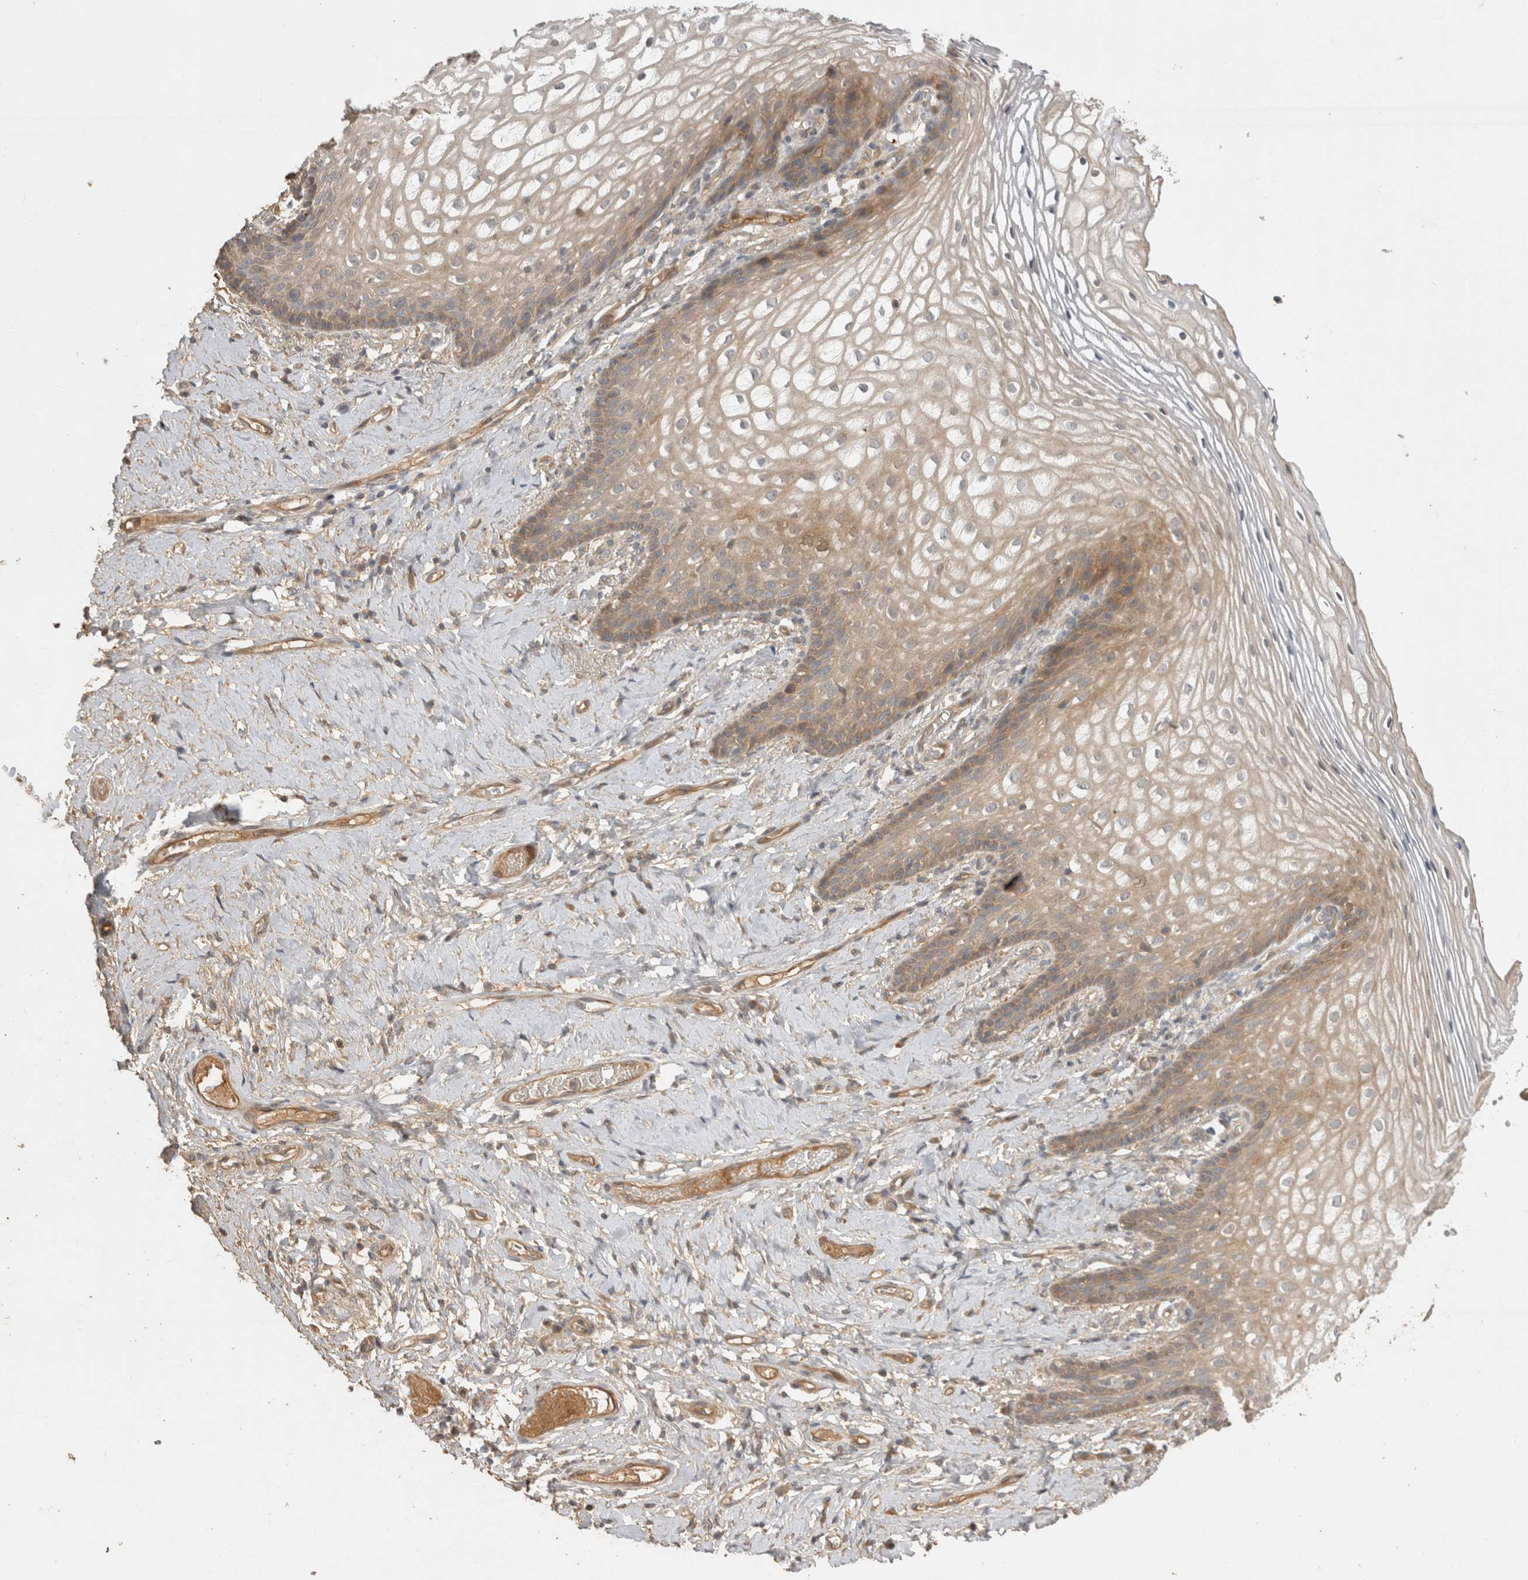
{"staining": {"intensity": "weak", "quantity": "<25%", "location": "cytoplasmic/membranous"}, "tissue": "vagina", "cell_type": "Squamous epithelial cells", "image_type": "normal", "snomed": [{"axis": "morphology", "description": "Normal tissue, NOS"}, {"axis": "topography", "description": "Vagina"}], "caption": "The image shows no significant expression in squamous epithelial cells of vagina.", "gene": "PPP1R42", "patient": {"sex": "female", "age": 60}}